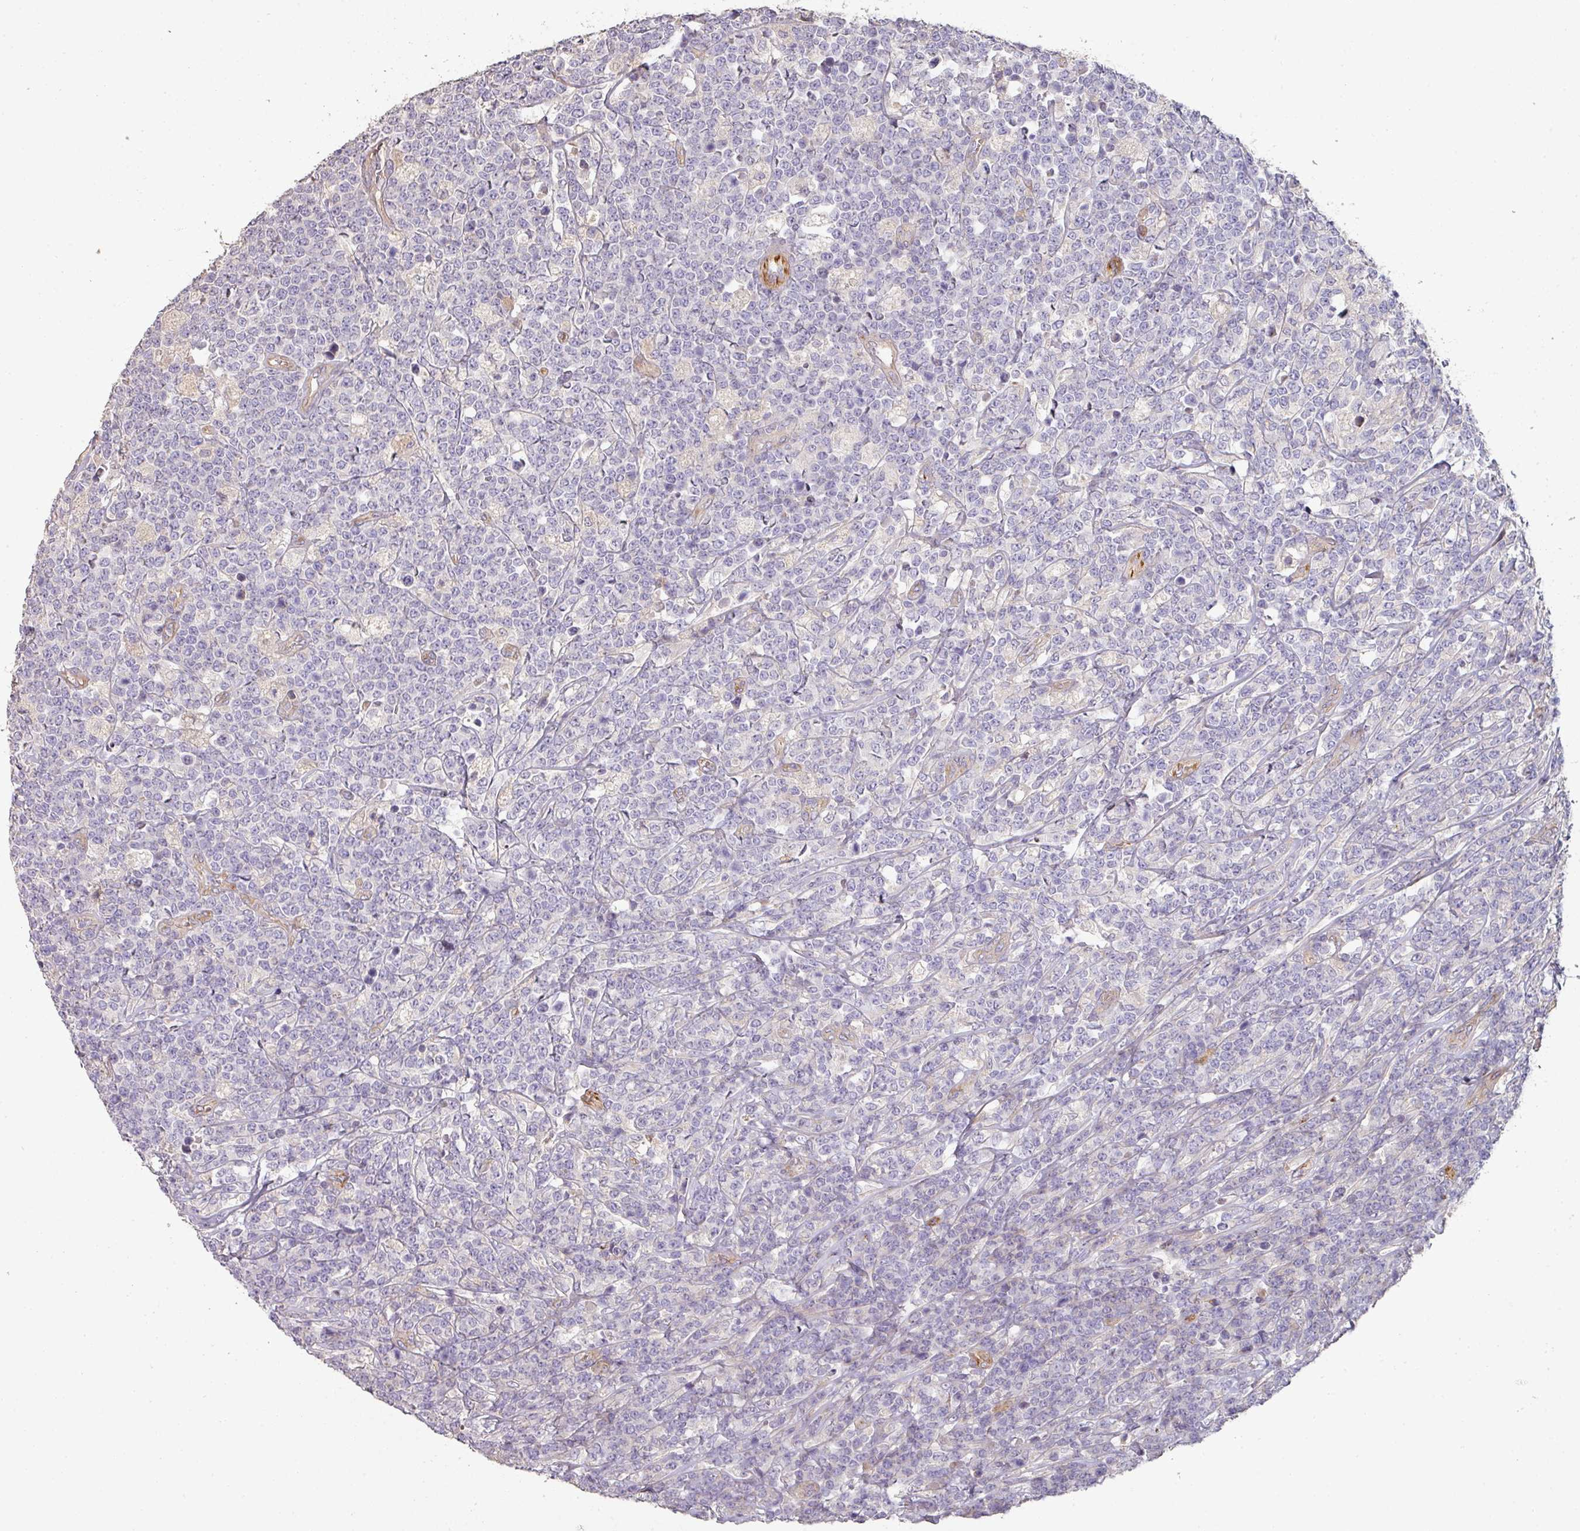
{"staining": {"intensity": "negative", "quantity": "none", "location": "none"}, "tissue": "lymphoma", "cell_type": "Tumor cells", "image_type": "cancer", "snomed": [{"axis": "morphology", "description": "Malignant lymphoma, non-Hodgkin's type, High grade"}, {"axis": "topography", "description": "Small intestine"}], "caption": "Tumor cells are negative for brown protein staining in lymphoma. The staining is performed using DAB (3,3'-diaminobenzidine) brown chromogen with nuclei counter-stained in using hematoxylin.", "gene": "PCDH1", "patient": {"sex": "male", "age": 8}}